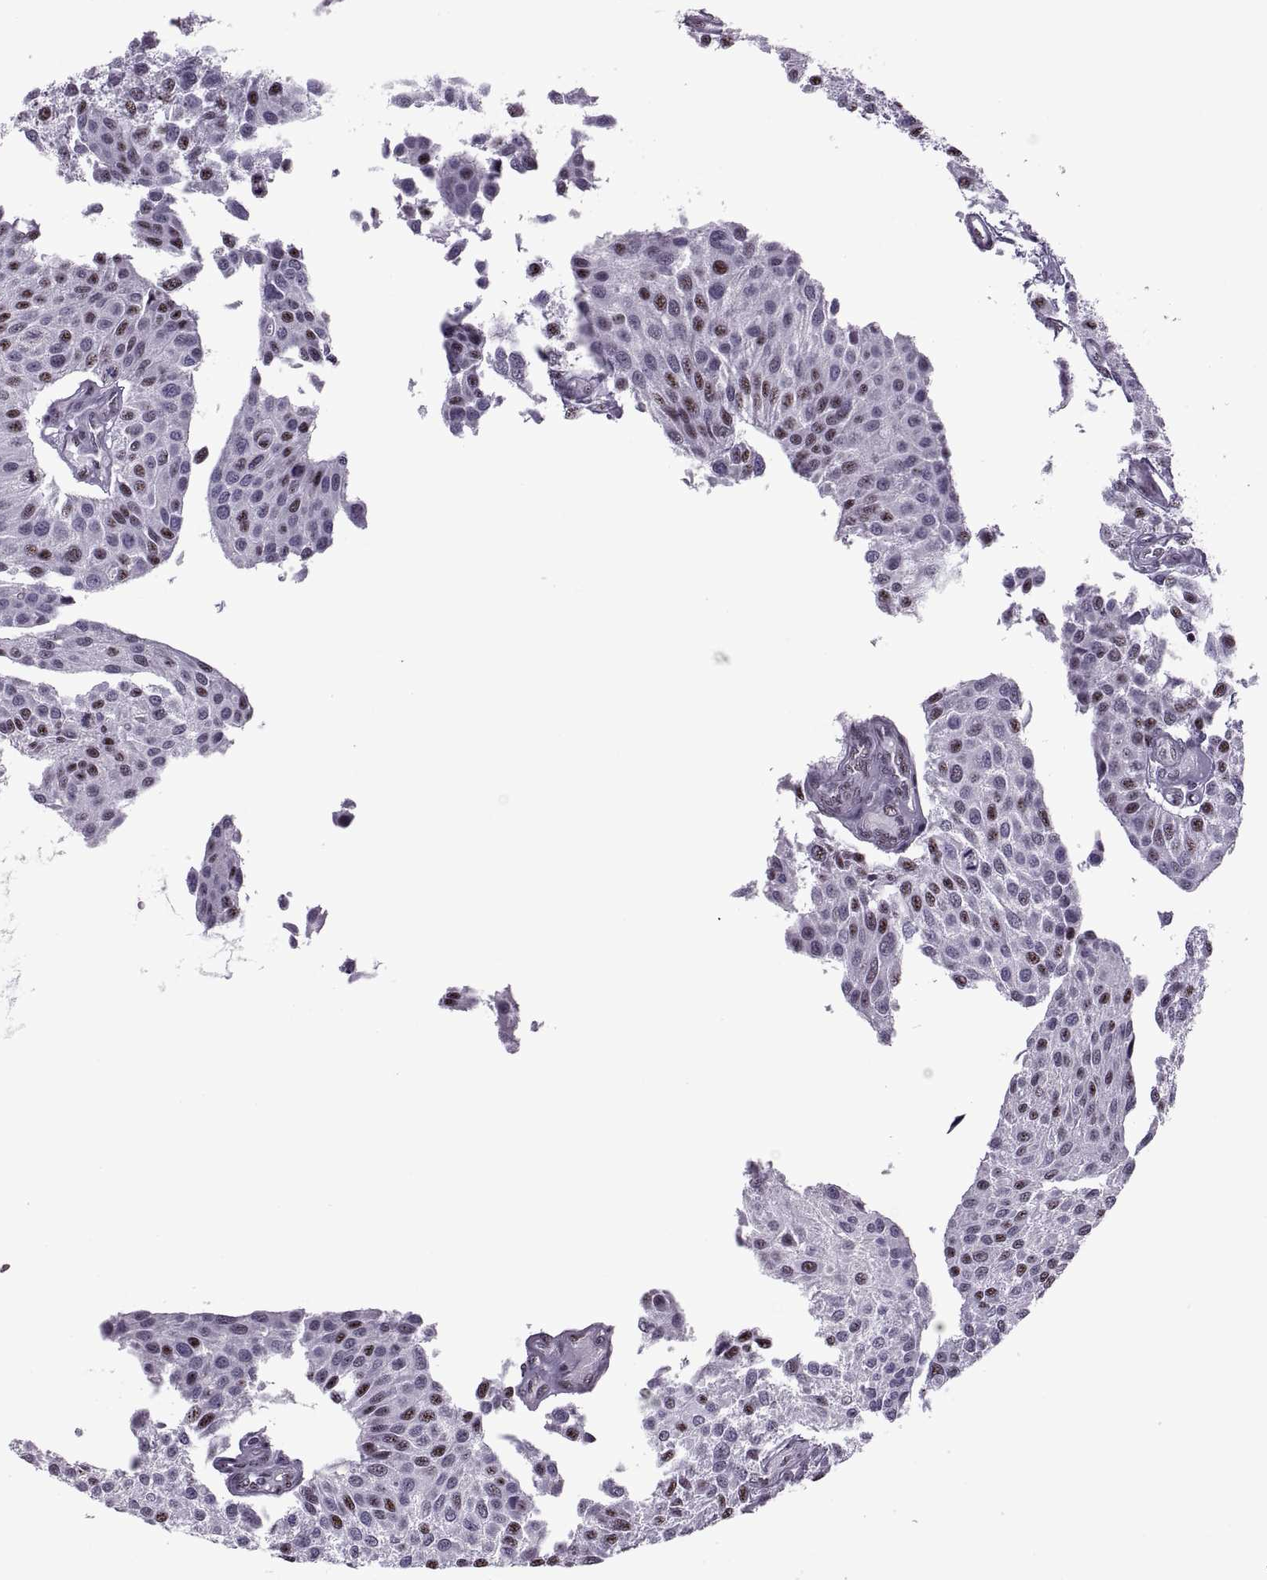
{"staining": {"intensity": "moderate", "quantity": "<25%", "location": "nuclear"}, "tissue": "urothelial cancer", "cell_type": "Tumor cells", "image_type": "cancer", "snomed": [{"axis": "morphology", "description": "Urothelial carcinoma, NOS"}, {"axis": "topography", "description": "Urinary bladder"}], "caption": "Immunohistochemistry histopathology image of urothelial cancer stained for a protein (brown), which exhibits low levels of moderate nuclear positivity in approximately <25% of tumor cells.", "gene": "MAGEA4", "patient": {"sex": "male", "age": 55}}